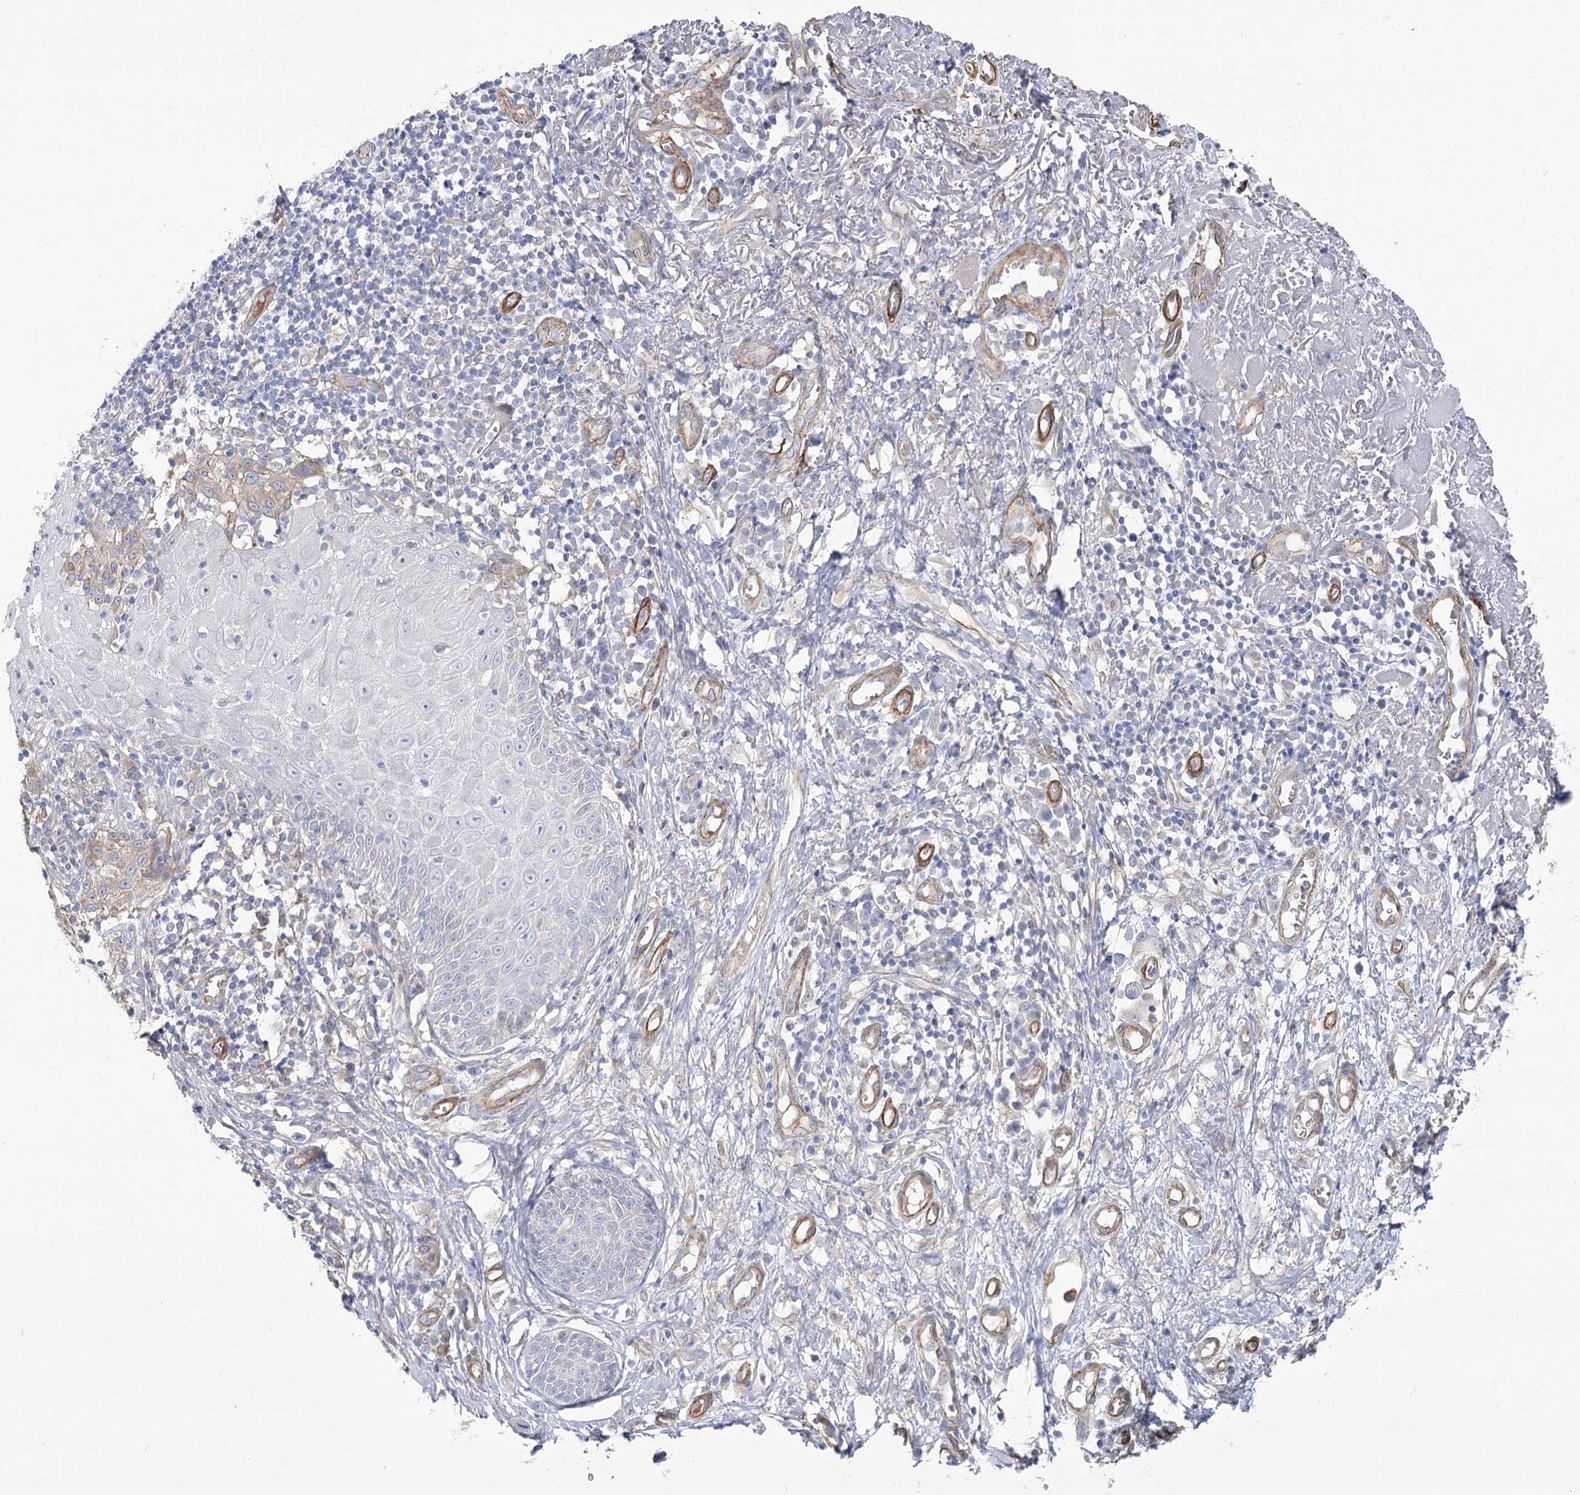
{"staining": {"intensity": "negative", "quantity": "none", "location": "none"}, "tissue": "melanoma", "cell_type": "Tumor cells", "image_type": "cancer", "snomed": [{"axis": "morphology", "description": "Malignant melanoma, NOS"}, {"axis": "topography", "description": "Skin"}], "caption": "DAB immunohistochemical staining of malignant melanoma exhibits no significant positivity in tumor cells. (DAB (3,3'-diaminobenzidine) immunohistochemistry, high magnification).", "gene": "WASHC3", "patient": {"sex": "male", "age": 73}}